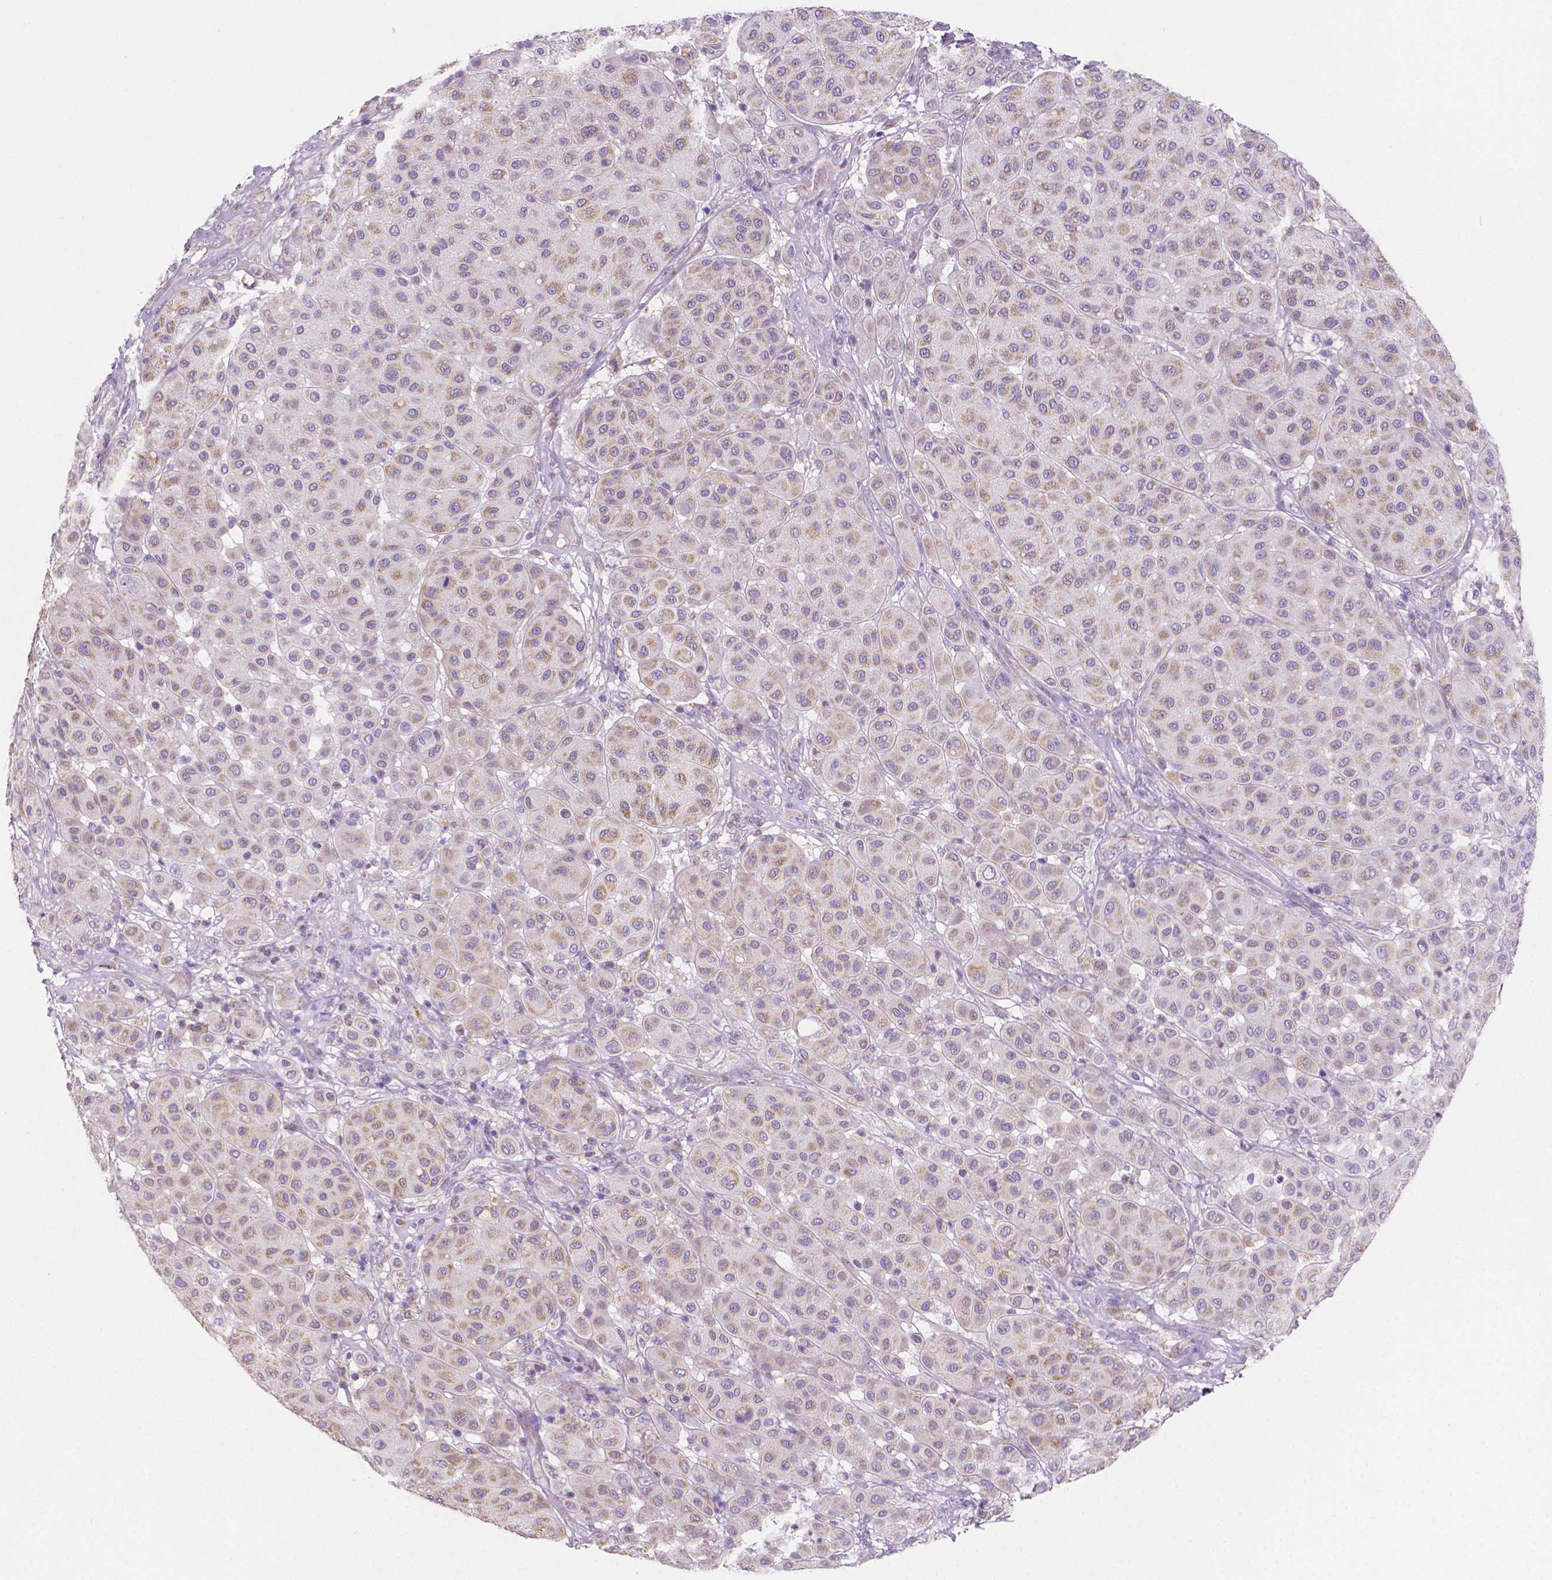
{"staining": {"intensity": "weak", "quantity": "25%-75%", "location": "cytoplasmic/membranous"}, "tissue": "melanoma", "cell_type": "Tumor cells", "image_type": "cancer", "snomed": [{"axis": "morphology", "description": "Malignant melanoma, Metastatic site"}, {"axis": "topography", "description": "Smooth muscle"}], "caption": "A histopathology image showing weak cytoplasmic/membranous expression in approximately 25%-75% of tumor cells in melanoma, as visualized by brown immunohistochemical staining.", "gene": "TMEM130", "patient": {"sex": "male", "age": 41}}